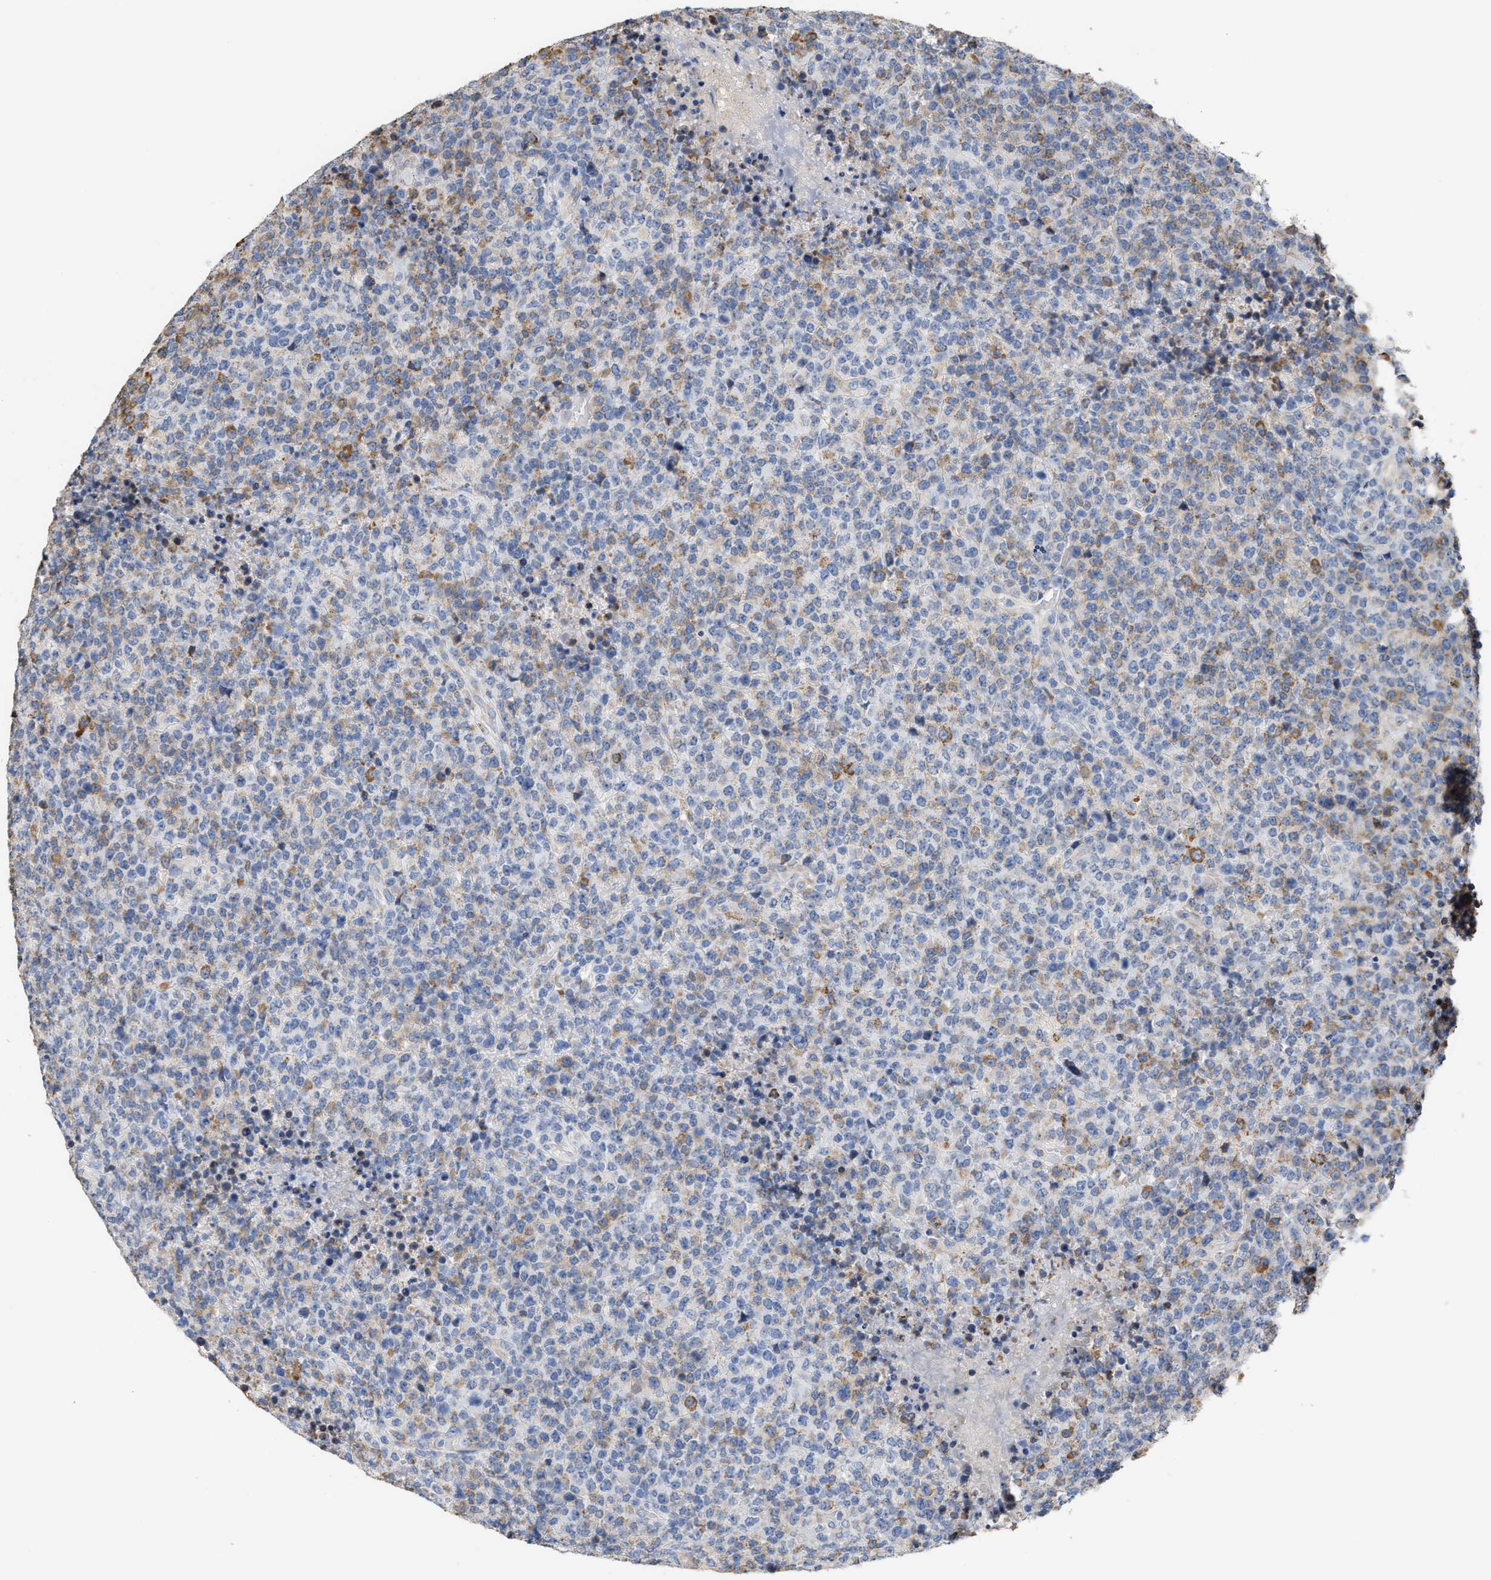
{"staining": {"intensity": "moderate", "quantity": "25%-75%", "location": "cytoplasmic/membranous"}, "tissue": "lymphoma", "cell_type": "Tumor cells", "image_type": "cancer", "snomed": [{"axis": "morphology", "description": "Malignant lymphoma, non-Hodgkin's type, High grade"}, {"axis": "topography", "description": "Lymph node"}], "caption": "Immunohistochemistry (IHC) micrograph of neoplastic tissue: malignant lymphoma, non-Hodgkin's type (high-grade) stained using immunohistochemistry (IHC) exhibits medium levels of moderate protein expression localized specifically in the cytoplasmic/membranous of tumor cells, appearing as a cytoplasmic/membranous brown color.", "gene": "RYR2", "patient": {"sex": "male", "age": 13}}